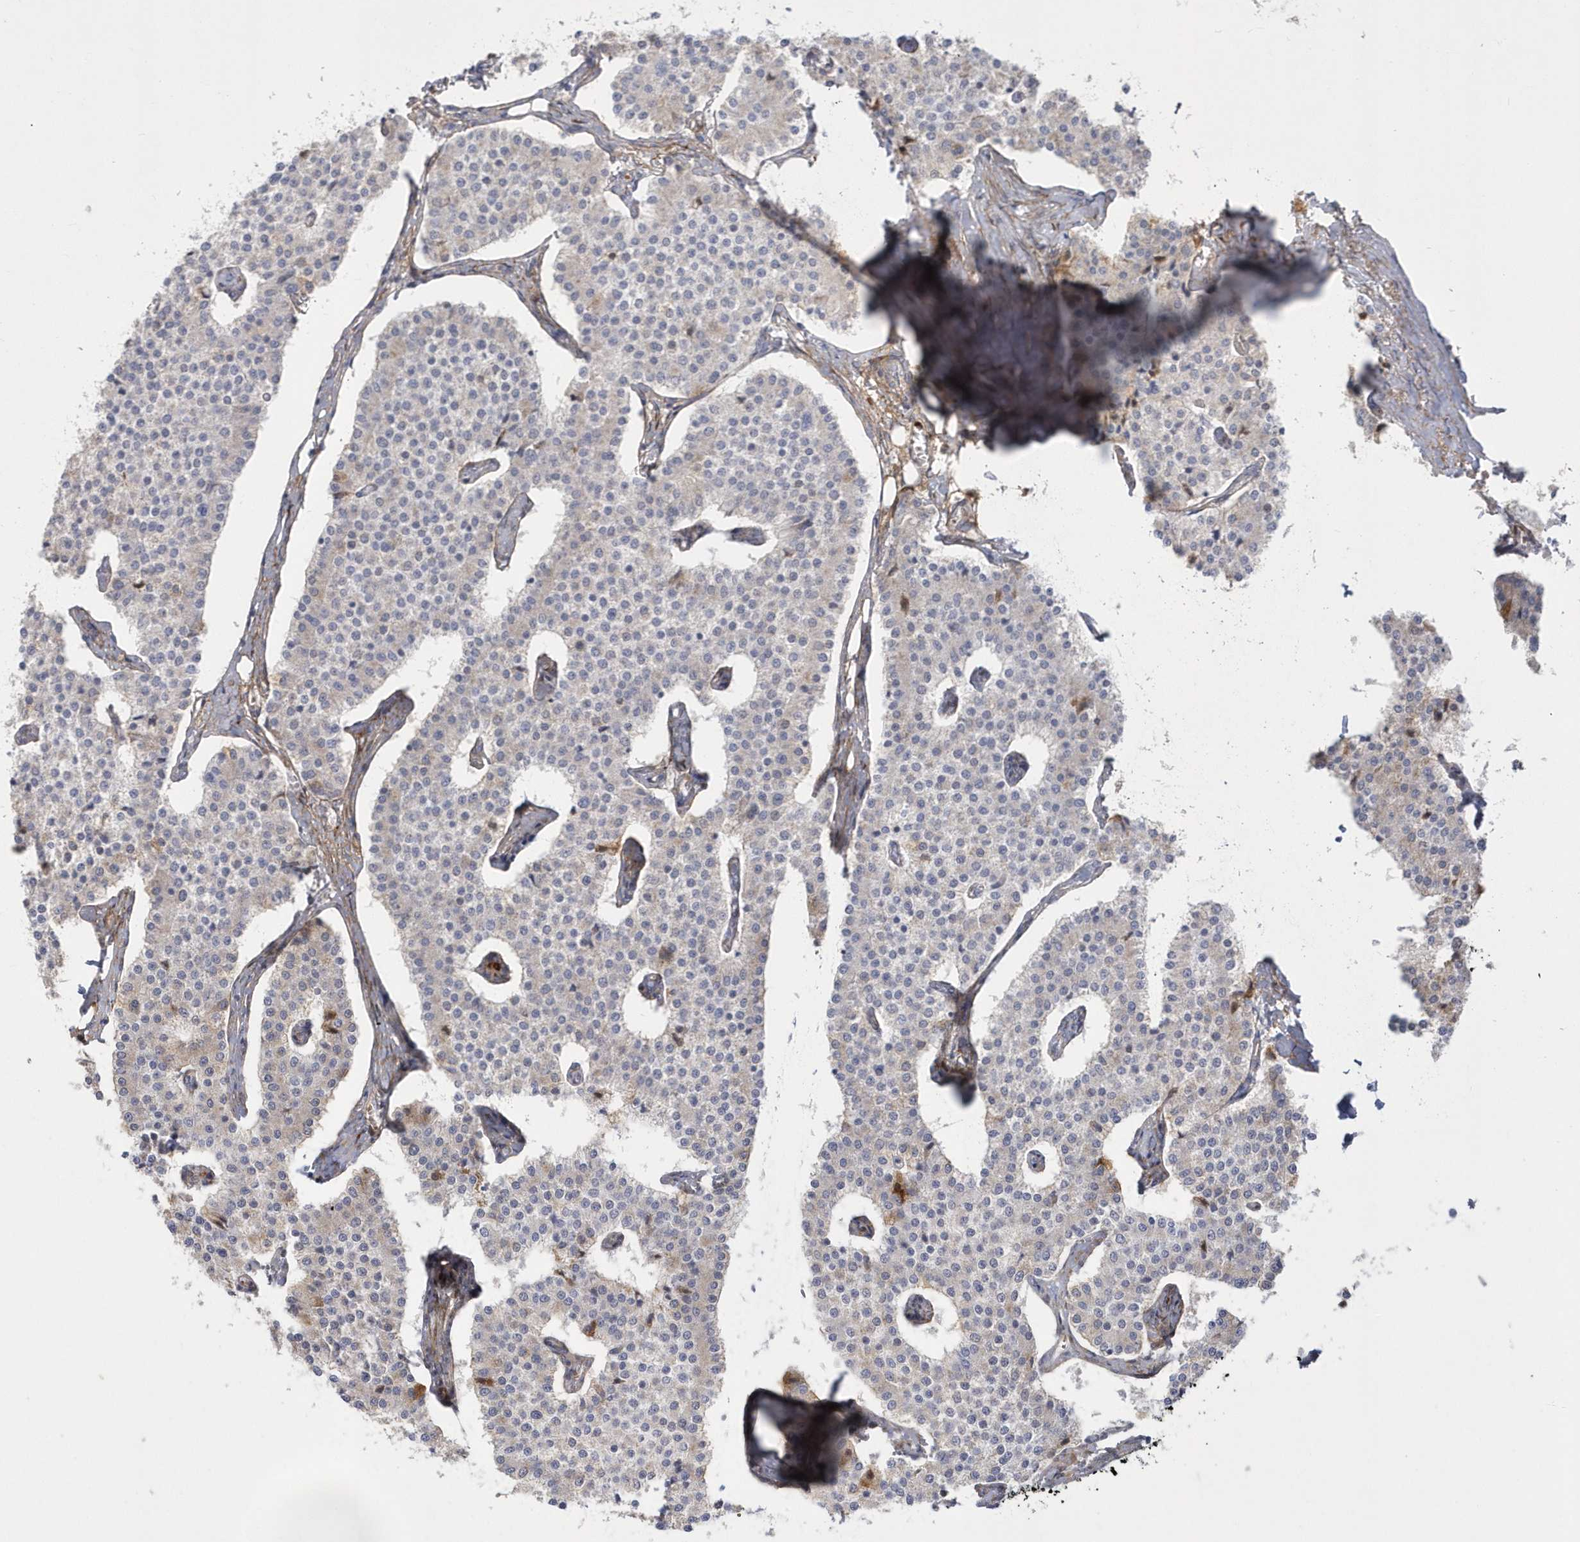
{"staining": {"intensity": "weak", "quantity": "<25%", "location": "cytoplasmic/membranous"}, "tissue": "carcinoid", "cell_type": "Tumor cells", "image_type": "cancer", "snomed": [{"axis": "morphology", "description": "Carcinoid, malignant, NOS"}, {"axis": "topography", "description": "Colon"}], "caption": "Tumor cells show no significant staining in carcinoid. (Stains: DAB IHC with hematoxylin counter stain, Microscopy: brightfield microscopy at high magnification).", "gene": "WDR27", "patient": {"sex": "female", "age": 52}}